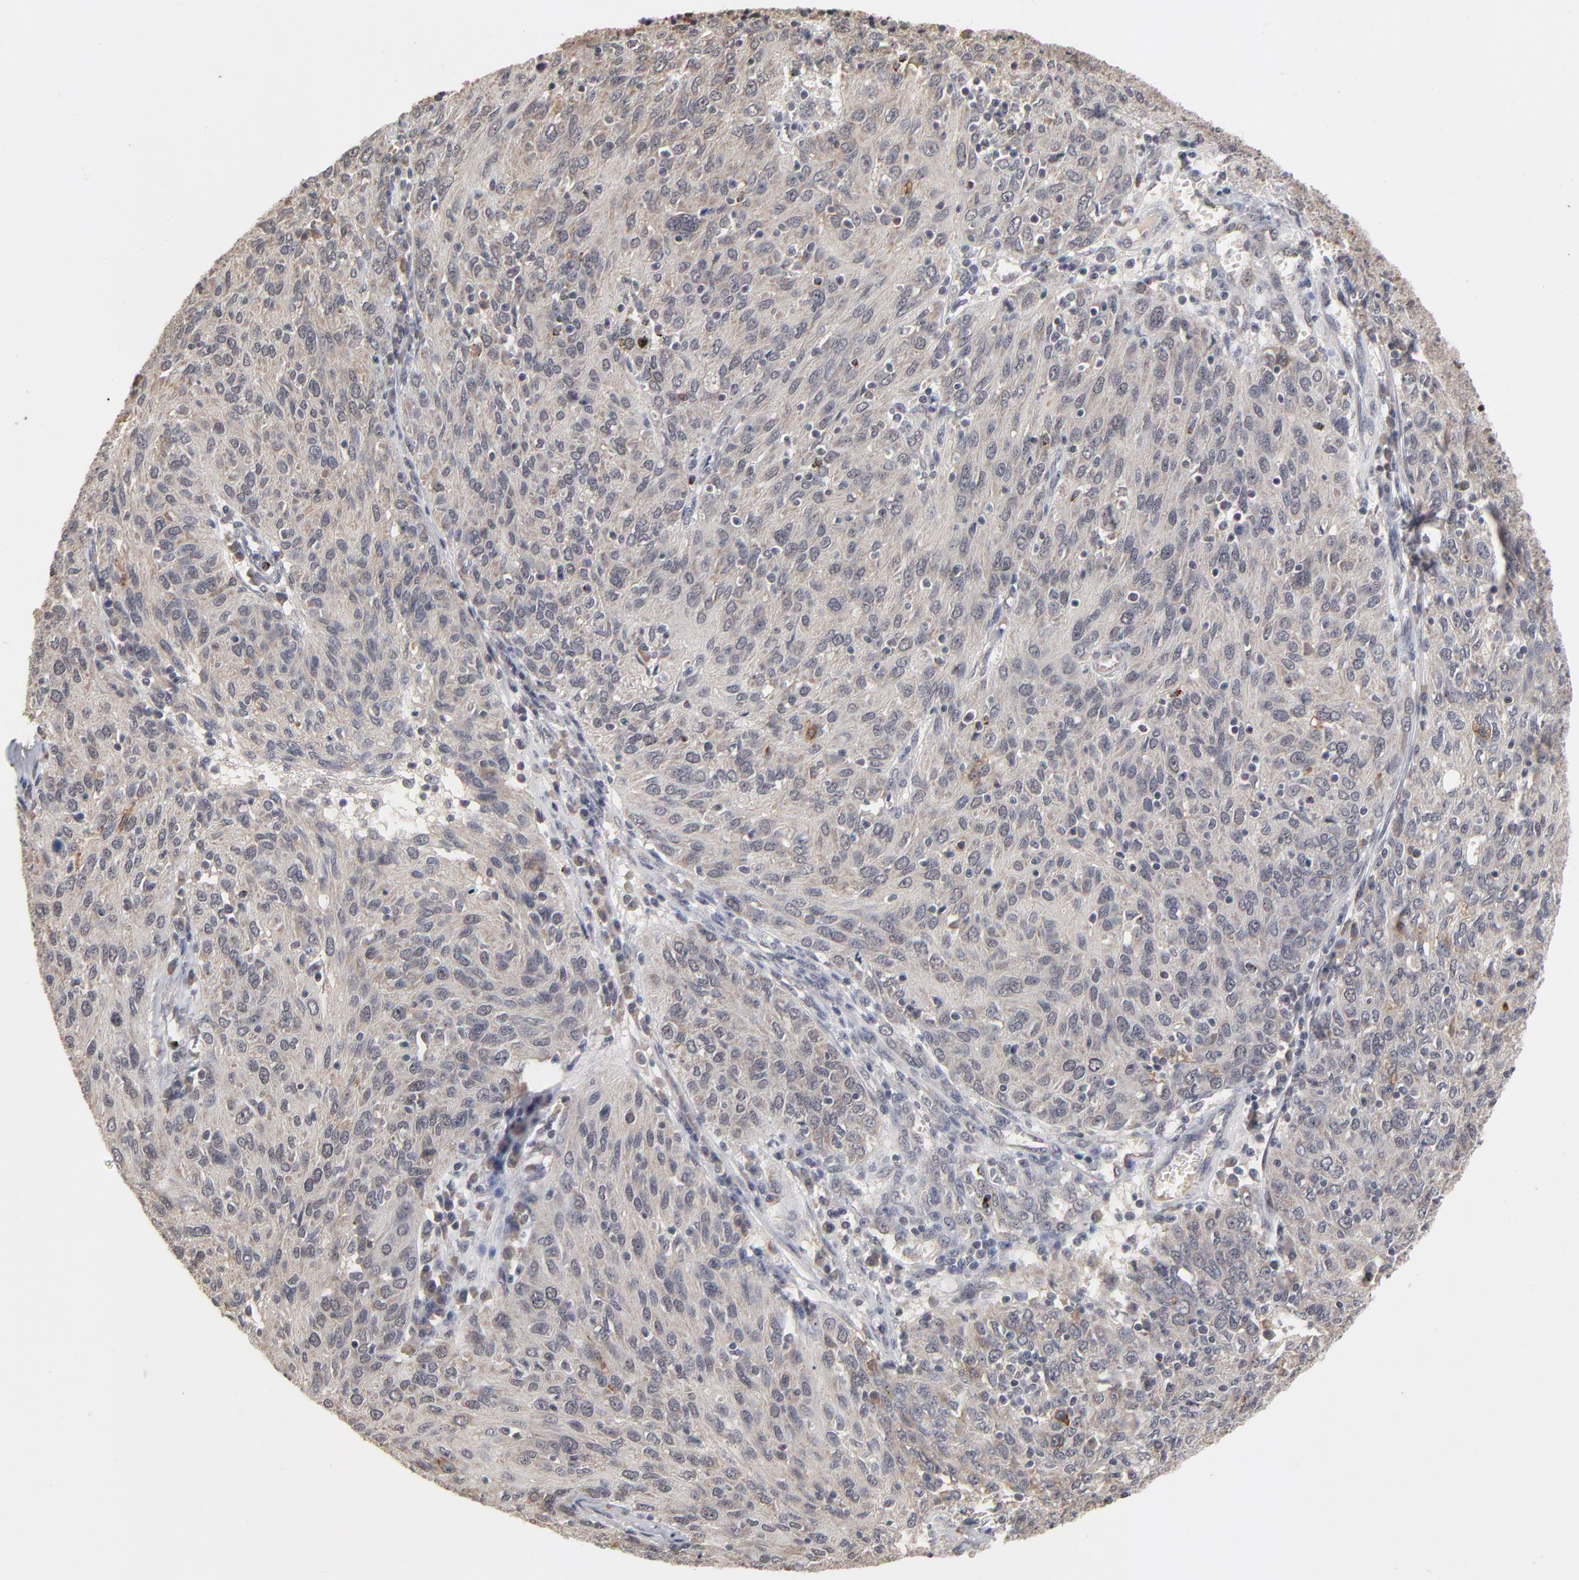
{"staining": {"intensity": "weak", "quantity": ">75%", "location": "cytoplasmic/membranous"}, "tissue": "ovarian cancer", "cell_type": "Tumor cells", "image_type": "cancer", "snomed": [{"axis": "morphology", "description": "Carcinoma, endometroid"}, {"axis": "topography", "description": "Ovary"}], "caption": "Immunohistochemical staining of ovarian cancer exhibits low levels of weak cytoplasmic/membranous expression in about >75% of tumor cells.", "gene": "WSB1", "patient": {"sex": "female", "age": 50}}